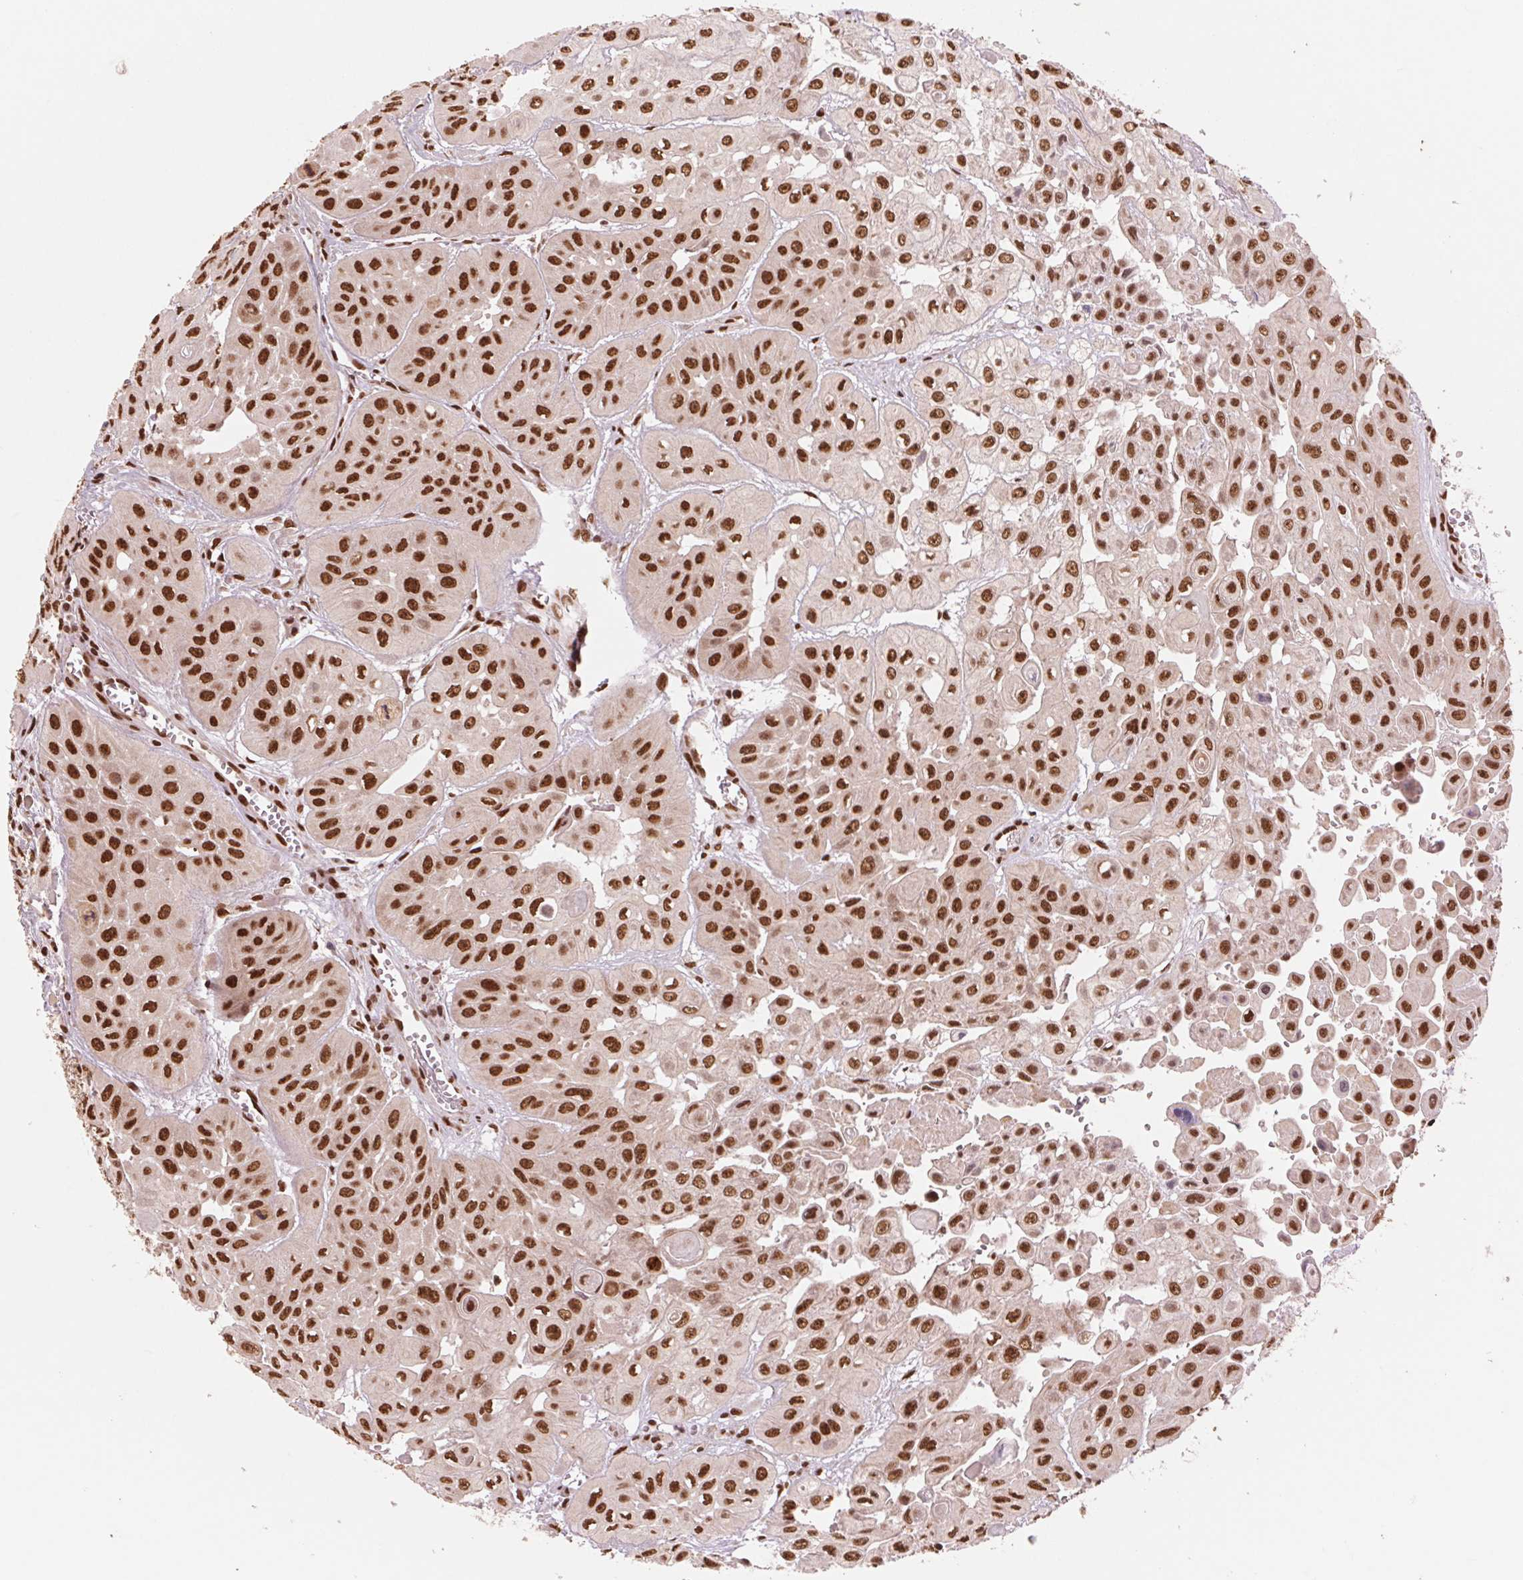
{"staining": {"intensity": "strong", "quantity": ">75%", "location": "nuclear"}, "tissue": "head and neck cancer", "cell_type": "Tumor cells", "image_type": "cancer", "snomed": [{"axis": "morphology", "description": "Adenocarcinoma, NOS"}, {"axis": "topography", "description": "Head-Neck"}], "caption": "This photomicrograph reveals head and neck cancer (adenocarcinoma) stained with immunohistochemistry (IHC) to label a protein in brown. The nuclear of tumor cells show strong positivity for the protein. Nuclei are counter-stained blue.", "gene": "TTLL9", "patient": {"sex": "male", "age": 73}}